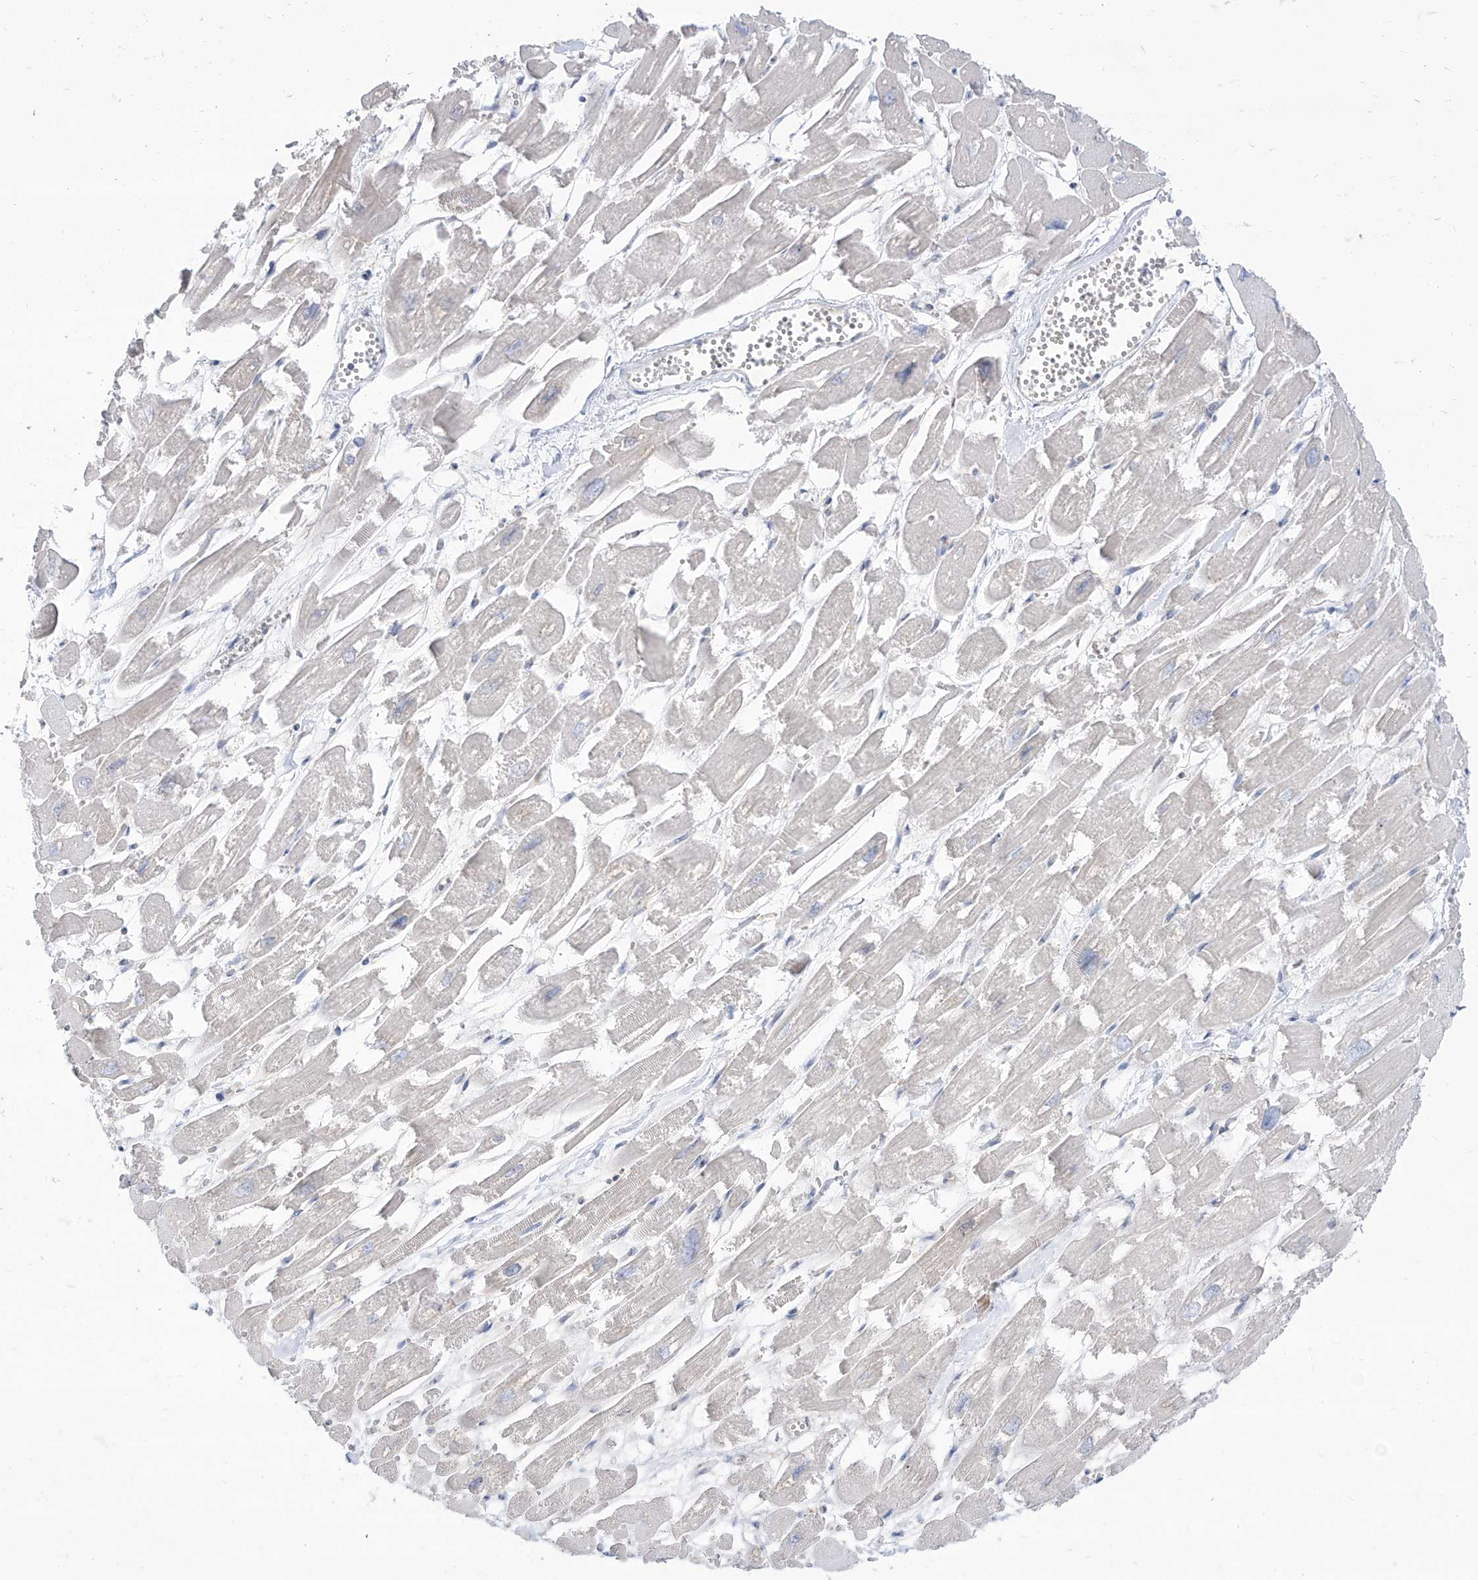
{"staining": {"intensity": "negative", "quantity": "none", "location": "none"}, "tissue": "heart muscle", "cell_type": "Cardiomyocytes", "image_type": "normal", "snomed": [{"axis": "morphology", "description": "Normal tissue, NOS"}, {"axis": "topography", "description": "Heart"}], "caption": "The immunohistochemistry (IHC) image has no significant expression in cardiomyocytes of heart muscle. (IHC, brightfield microscopy, high magnification).", "gene": "BROX", "patient": {"sex": "male", "age": 54}}